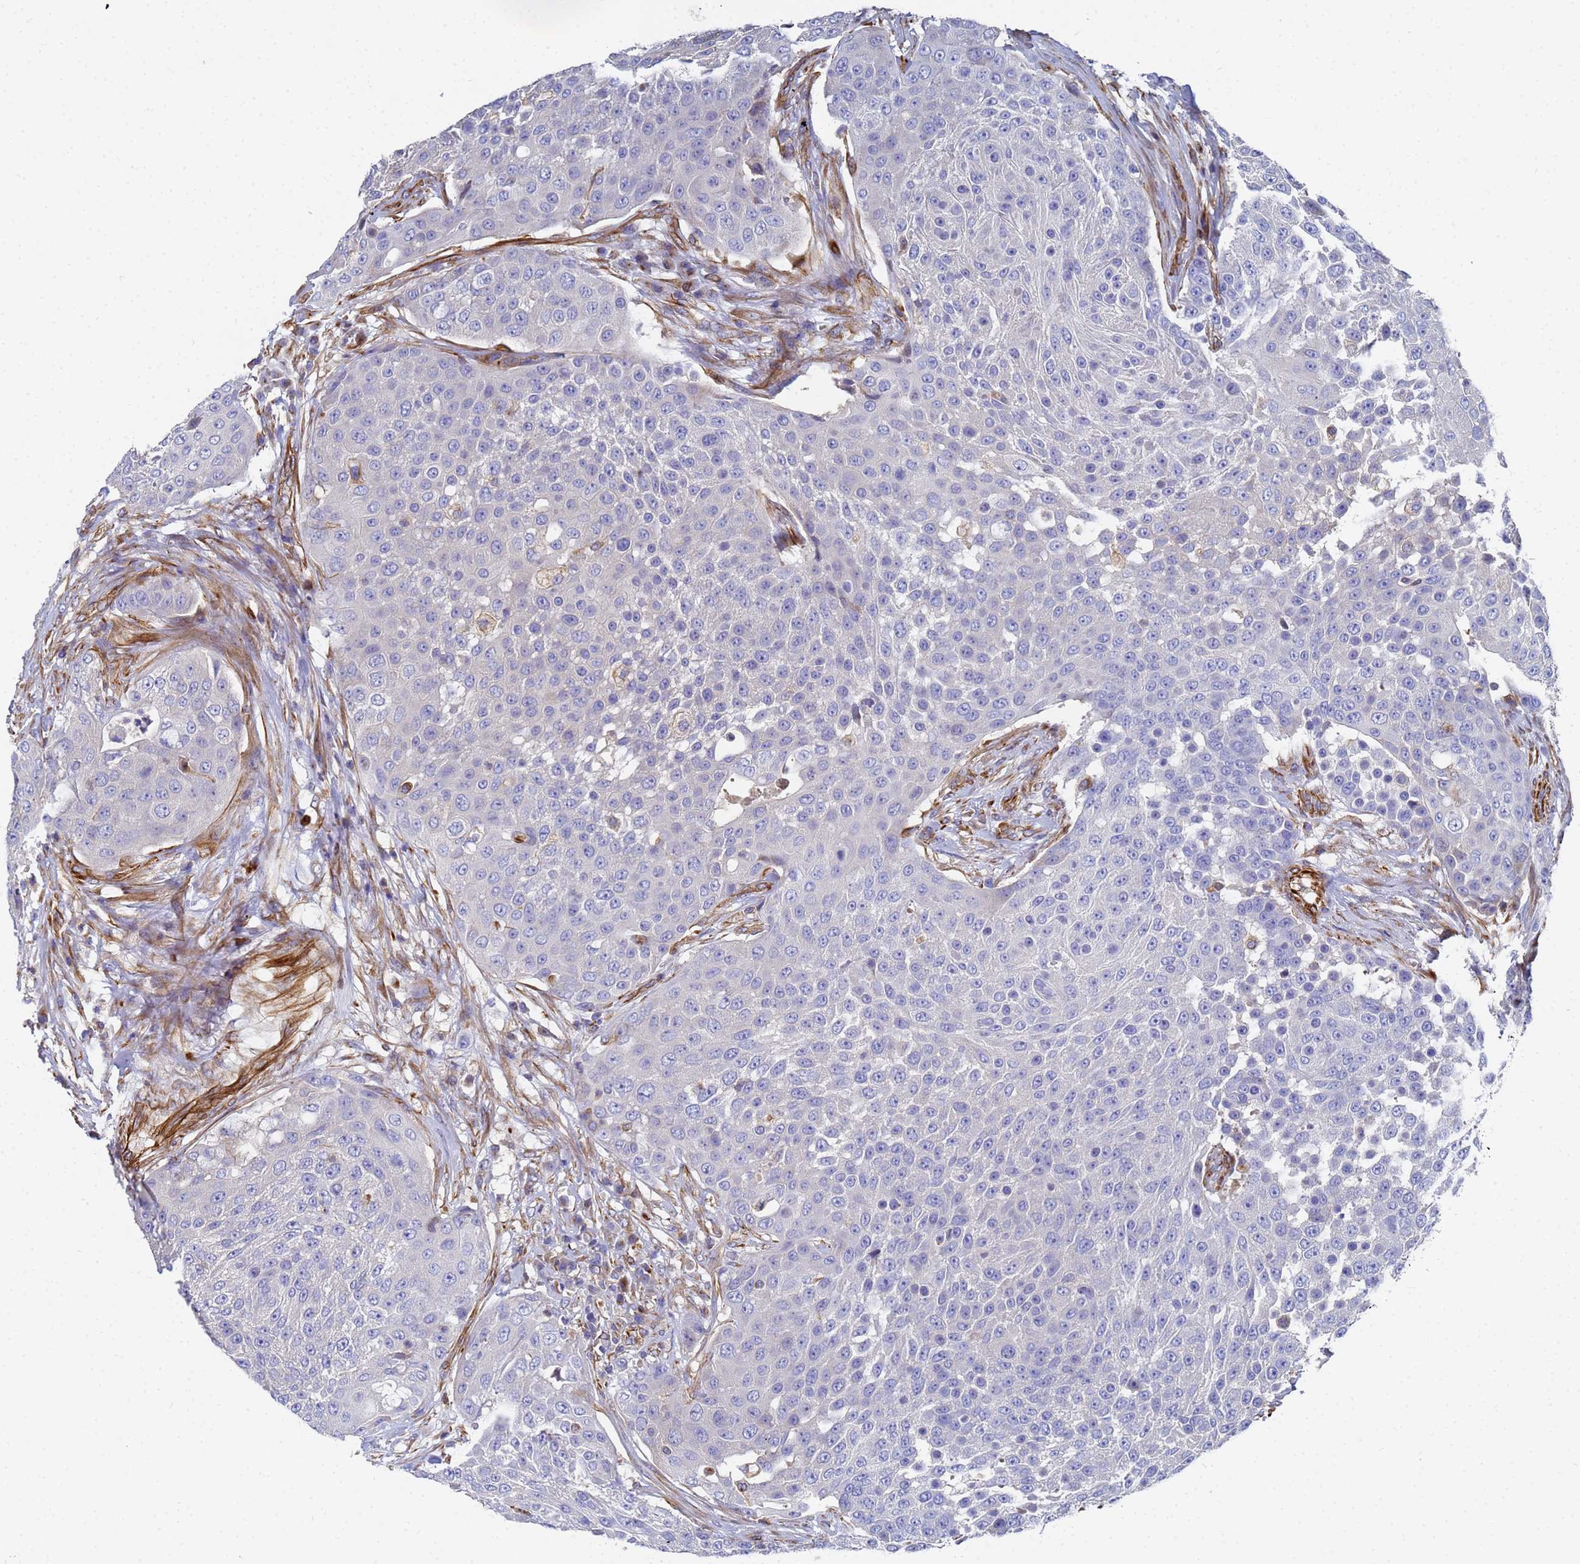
{"staining": {"intensity": "negative", "quantity": "none", "location": "none"}, "tissue": "urothelial cancer", "cell_type": "Tumor cells", "image_type": "cancer", "snomed": [{"axis": "morphology", "description": "Urothelial carcinoma, High grade"}, {"axis": "topography", "description": "Urinary bladder"}], "caption": "Immunohistochemical staining of human high-grade urothelial carcinoma exhibits no significant staining in tumor cells. The staining was performed using DAB to visualize the protein expression in brown, while the nuclei were stained in blue with hematoxylin (Magnification: 20x).", "gene": "SYT13", "patient": {"sex": "female", "age": 63}}